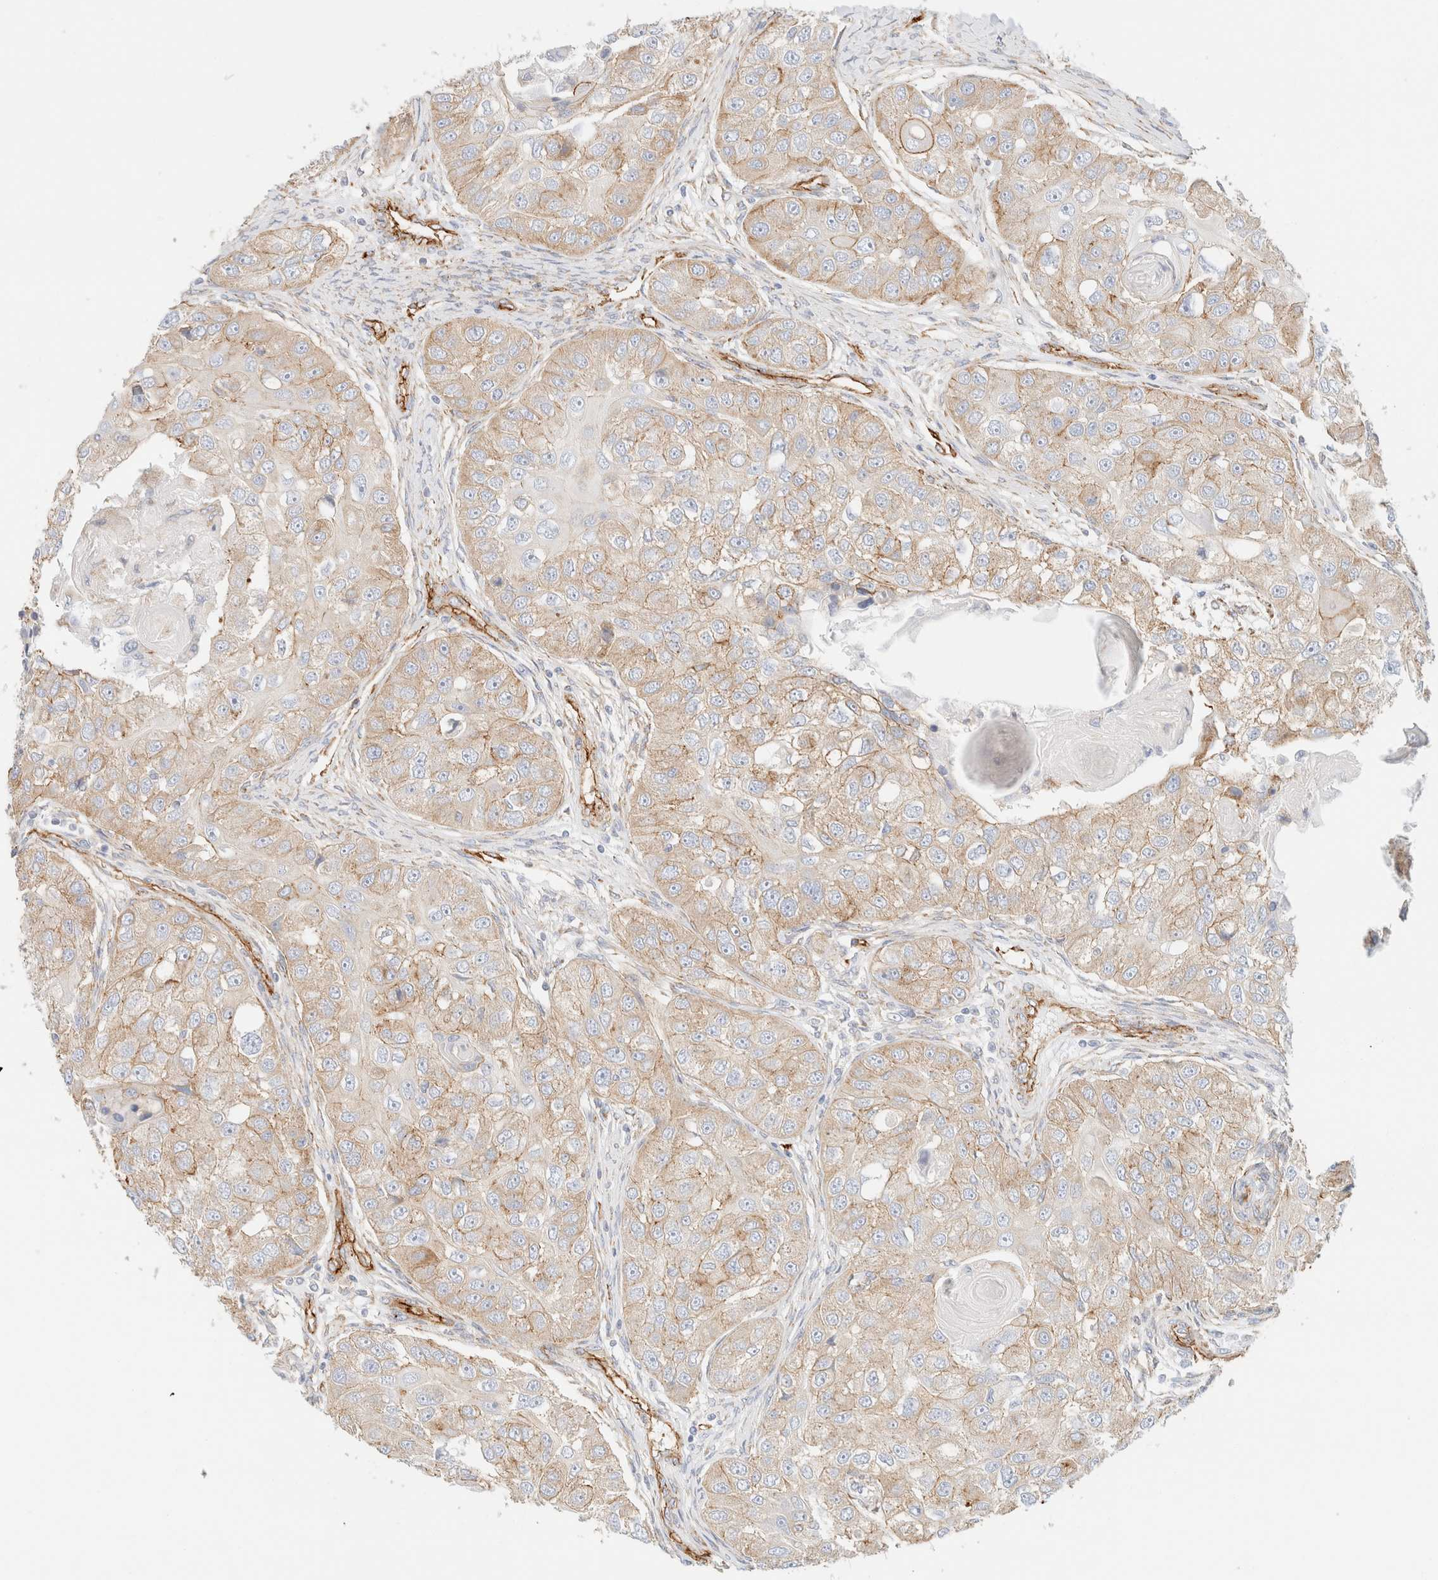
{"staining": {"intensity": "weak", "quantity": ">75%", "location": "cytoplasmic/membranous"}, "tissue": "head and neck cancer", "cell_type": "Tumor cells", "image_type": "cancer", "snomed": [{"axis": "morphology", "description": "Normal tissue, NOS"}, {"axis": "morphology", "description": "Squamous cell carcinoma, NOS"}, {"axis": "topography", "description": "Skeletal muscle"}, {"axis": "topography", "description": "Head-Neck"}], "caption": "About >75% of tumor cells in human head and neck cancer exhibit weak cytoplasmic/membranous protein expression as visualized by brown immunohistochemical staining.", "gene": "CYB5R4", "patient": {"sex": "male", "age": 51}}